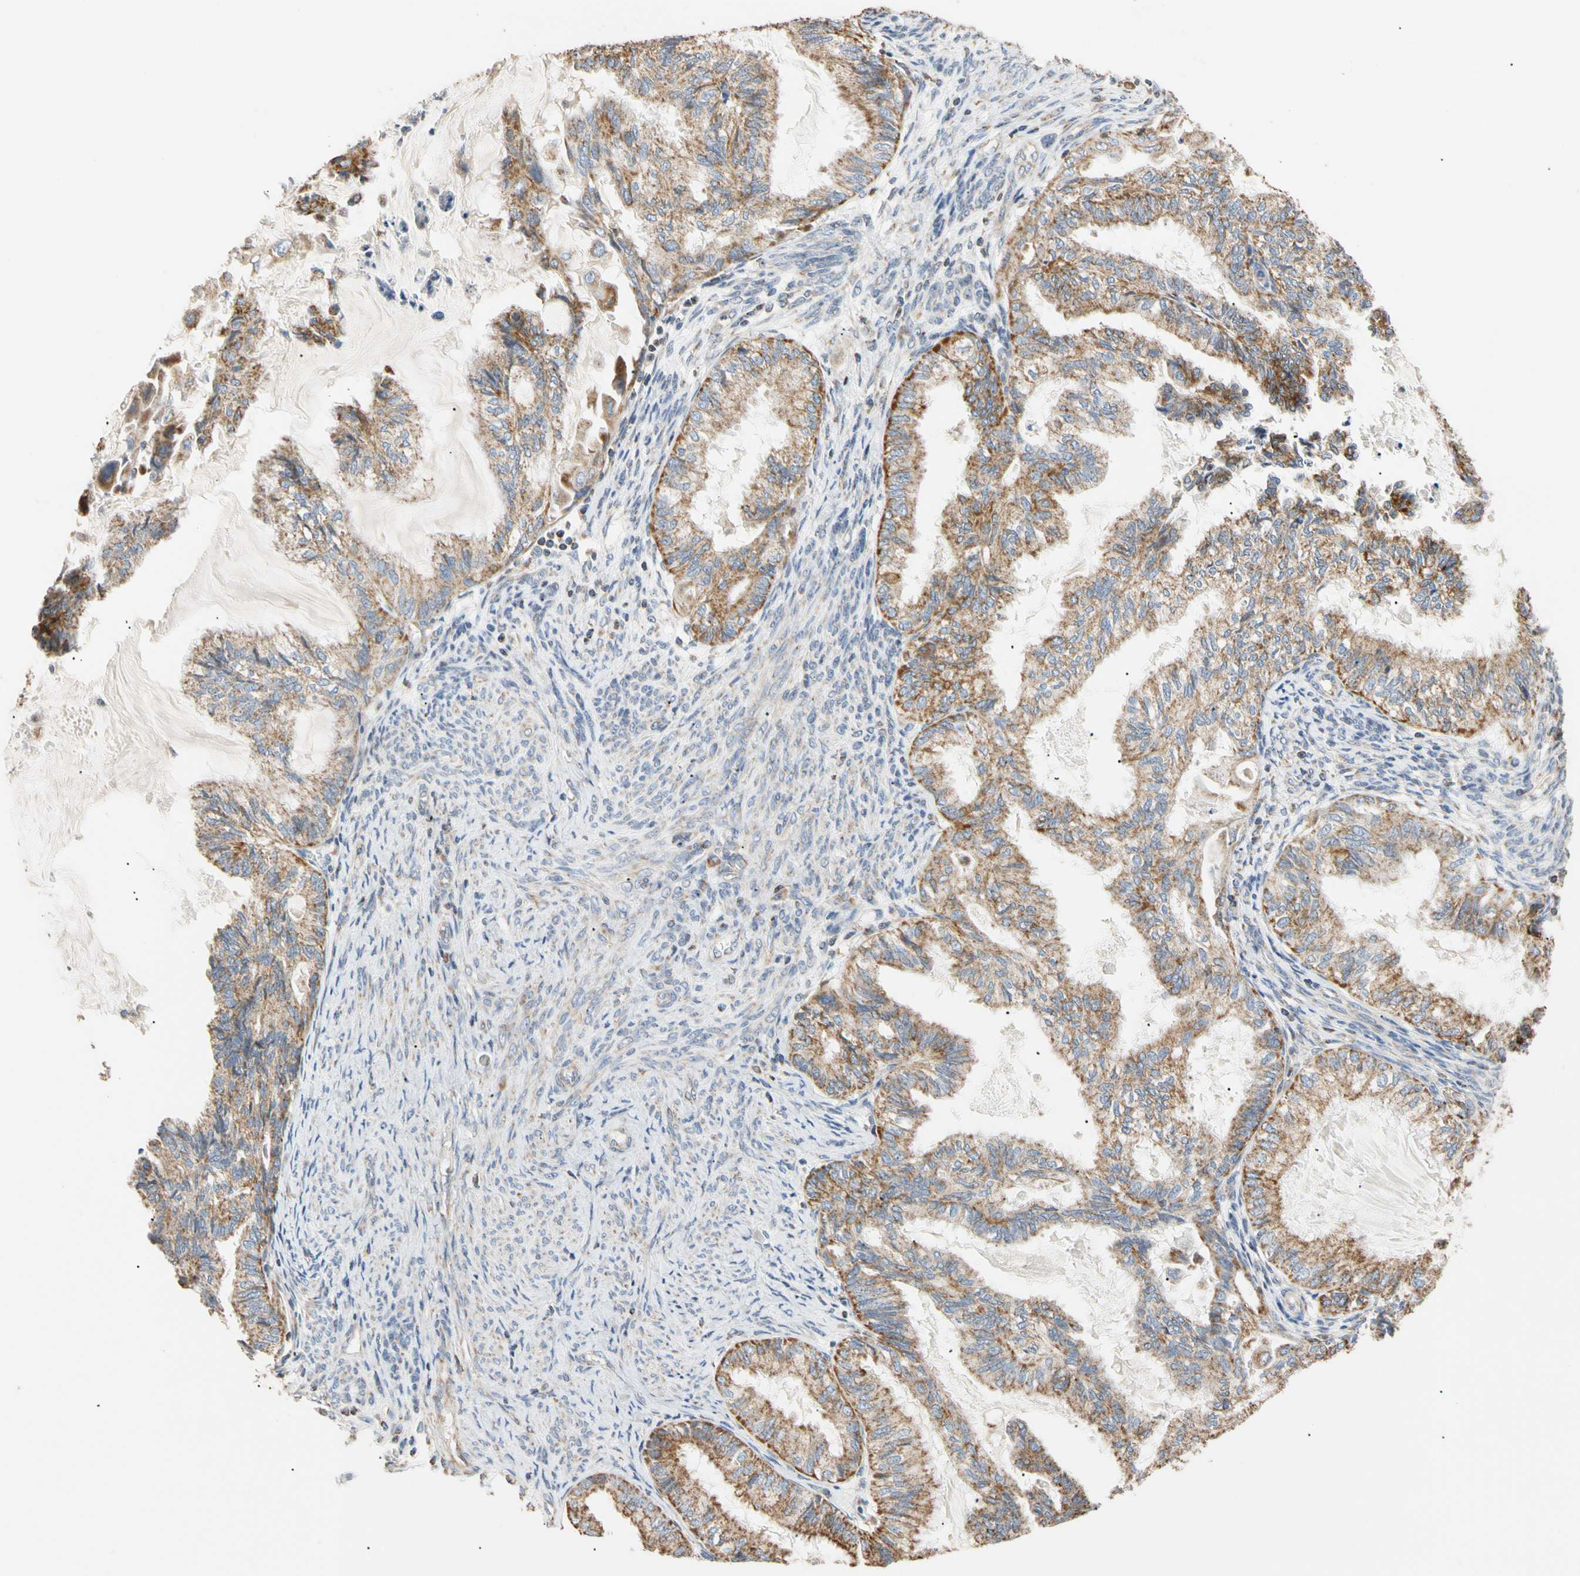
{"staining": {"intensity": "moderate", "quantity": ">75%", "location": "cytoplasmic/membranous"}, "tissue": "cervical cancer", "cell_type": "Tumor cells", "image_type": "cancer", "snomed": [{"axis": "morphology", "description": "Normal tissue, NOS"}, {"axis": "morphology", "description": "Adenocarcinoma, NOS"}, {"axis": "topography", "description": "Cervix"}, {"axis": "topography", "description": "Endometrium"}], "caption": "DAB (3,3'-diaminobenzidine) immunohistochemical staining of cervical adenocarcinoma shows moderate cytoplasmic/membranous protein expression in approximately >75% of tumor cells.", "gene": "PLGRKT", "patient": {"sex": "female", "age": 86}}